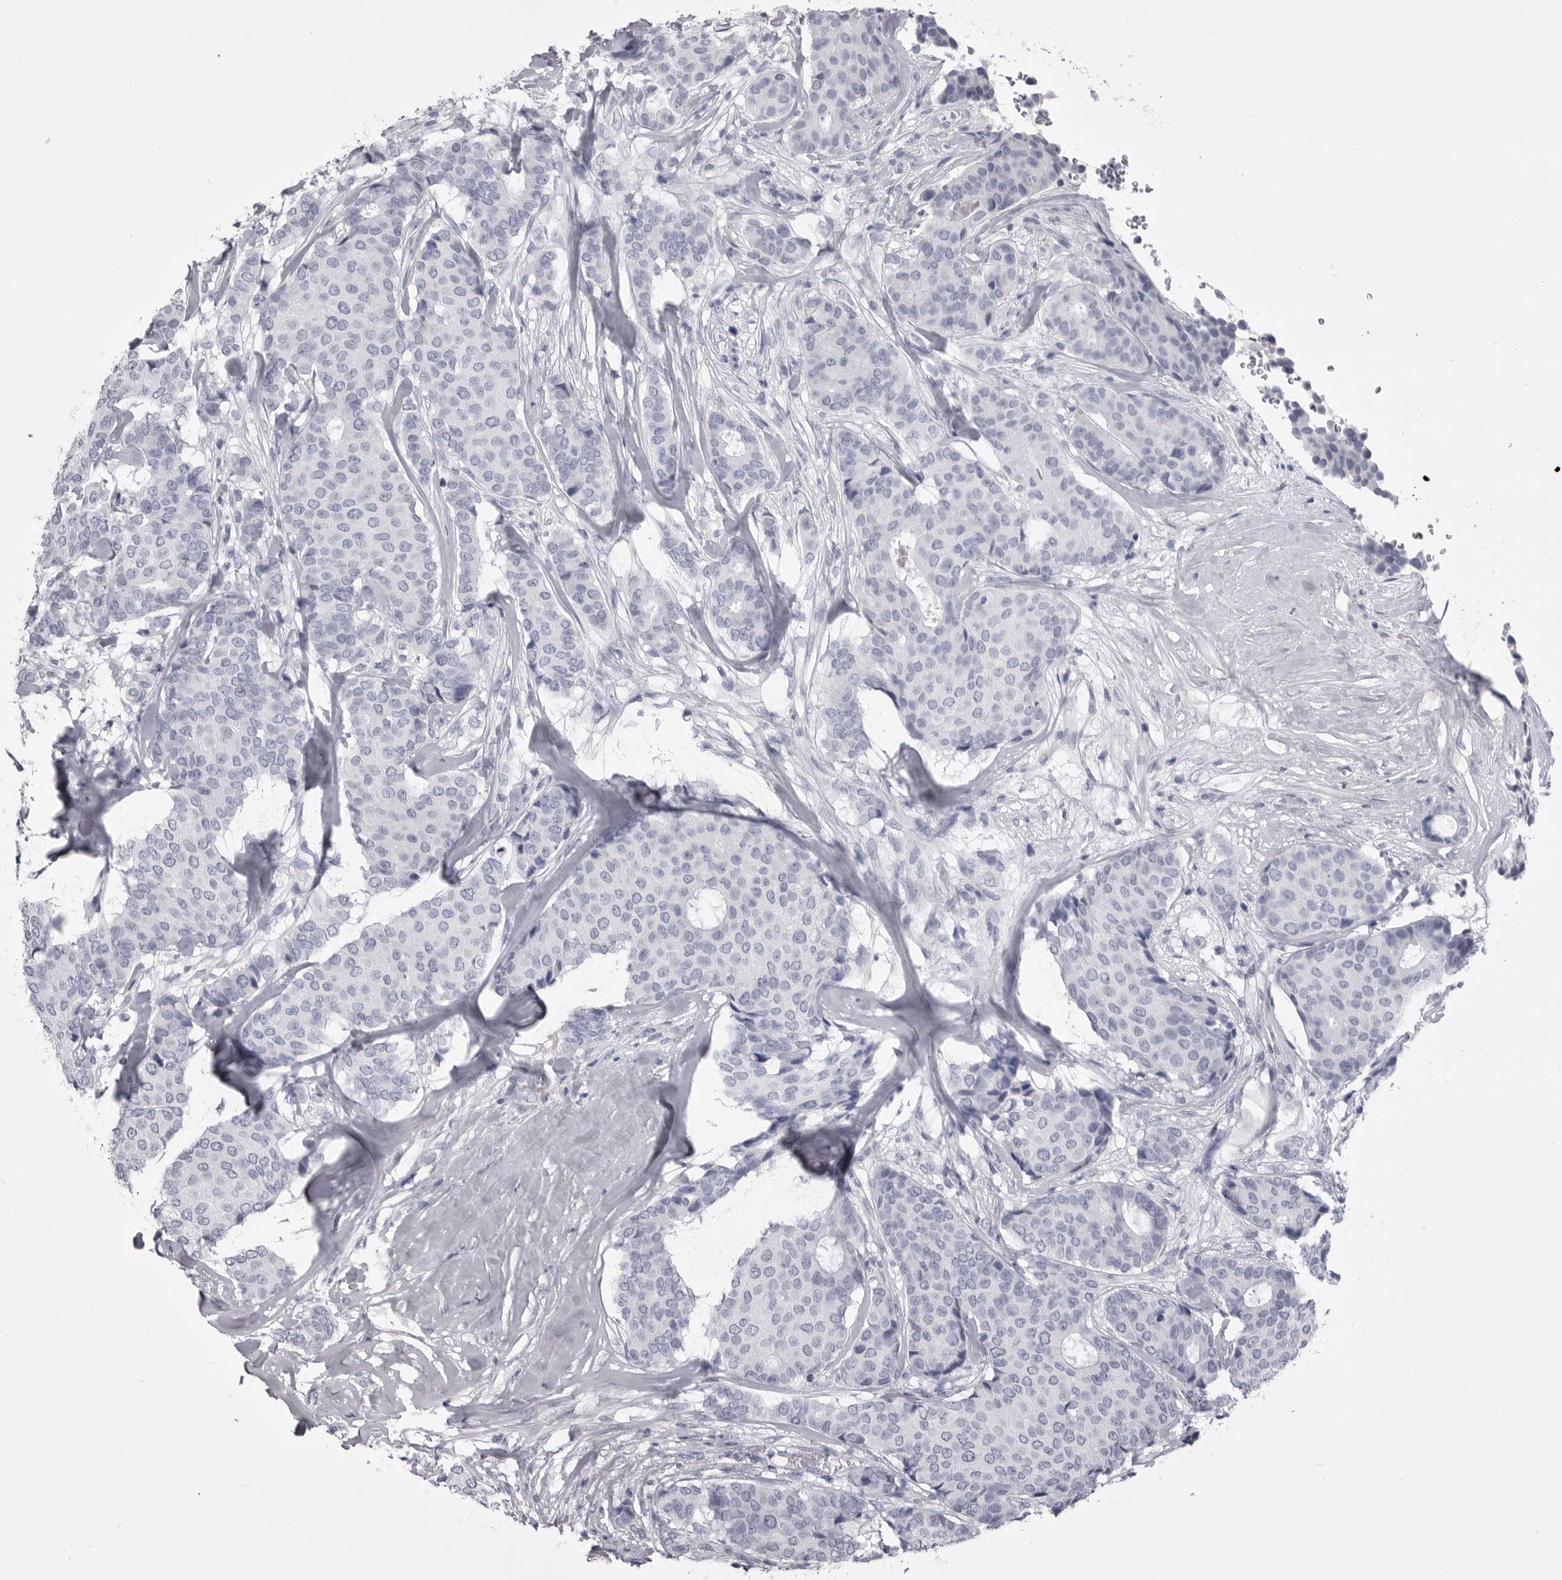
{"staining": {"intensity": "negative", "quantity": "none", "location": "none"}, "tissue": "breast cancer", "cell_type": "Tumor cells", "image_type": "cancer", "snomed": [{"axis": "morphology", "description": "Duct carcinoma"}, {"axis": "topography", "description": "Breast"}], "caption": "Invasive ductal carcinoma (breast) was stained to show a protein in brown. There is no significant staining in tumor cells.", "gene": "ANK2", "patient": {"sex": "female", "age": 75}}